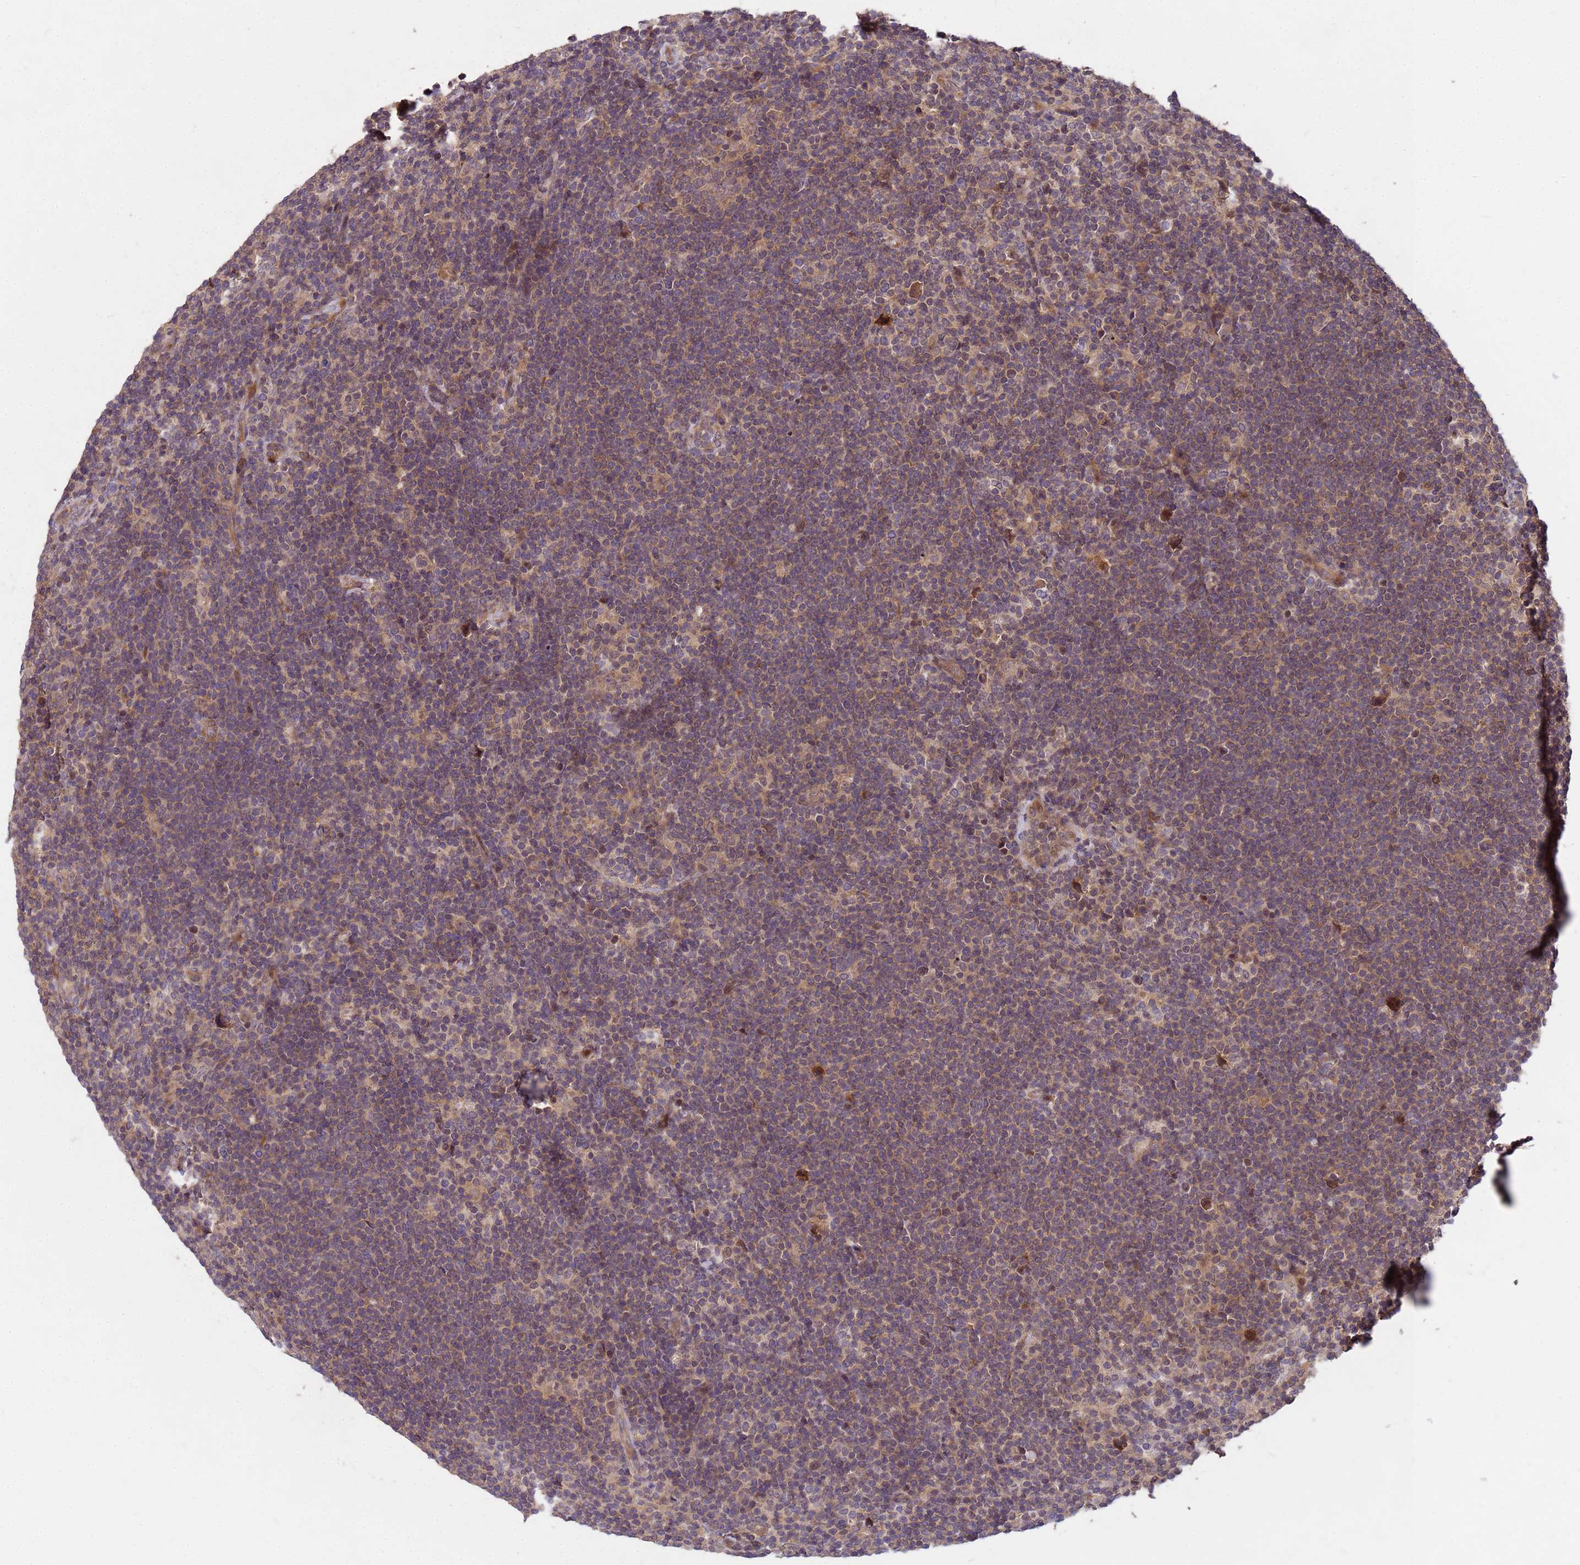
{"staining": {"intensity": "moderate", "quantity": ">75%", "location": "cytoplasmic/membranous"}, "tissue": "lymphoma", "cell_type": "Tumor cells", "image_type": "cancer", "snomed": [{"axis": "morphology", "description": "Hodgkin's disease, NOS"}, {"axis": "topography", "description": "Lymph node"}], "caption": "Immunohistochemistry micrograph of neoplastic tissue: human Hodgkin's disease stained using immunohistochemistry (IHC) displays medium levels of moderate protein expression localized specifically in the cytoplasmic/membranous of tumor cells, appearing as a cytoplasmic/membranous brown color.", "gene": "PPP2CB", "patient": {"sex": "female", "age": 57}}